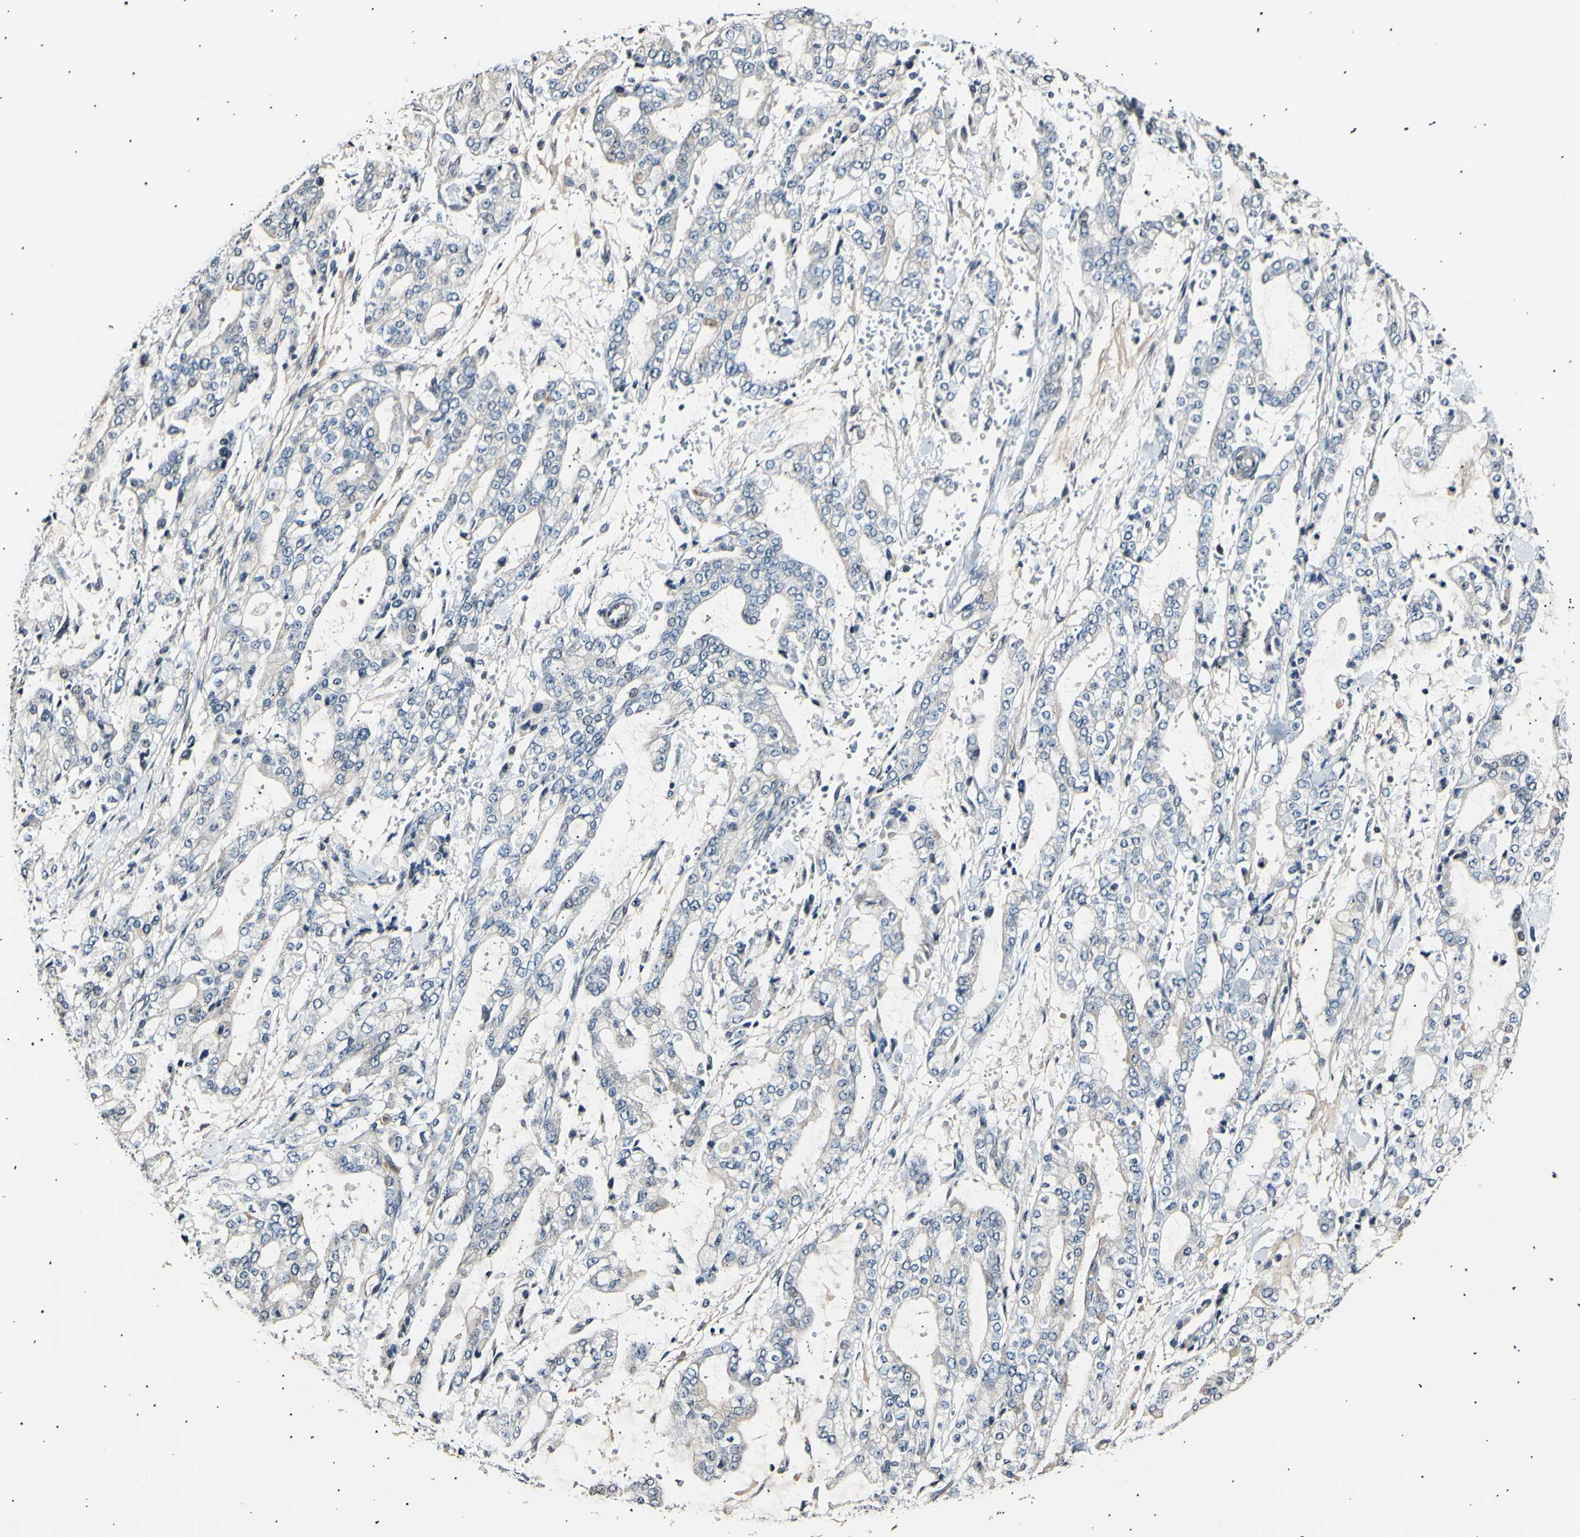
{"staining": {"intensity": "negative", "quantity": "none", "location": "none"}, "tissue": "stomach cancer", "cell_type": "Tumor cells", "image_type": "cancer", "snomed": [{"axis": "morphology", "description": "Normal tissue, NOS"}, {"axis": "morphology", "description": "Adenocarcinoma, NOS"}, {"axis": "topography", "description": "Stomach, upper"}, {"axis": "topography", "description": "Stomach"}], "caption": "Micrograph shows no protein positivity in tumor cells of adenocarcinoma (stomach) tissue. (DAB (3,3'-diaminobenzidine) immunohistochemistry (IHC) visualized using brightfield microscopy, high magnification).", "gene": "AK1", "patient": {"sex": "male", "age": 76}}